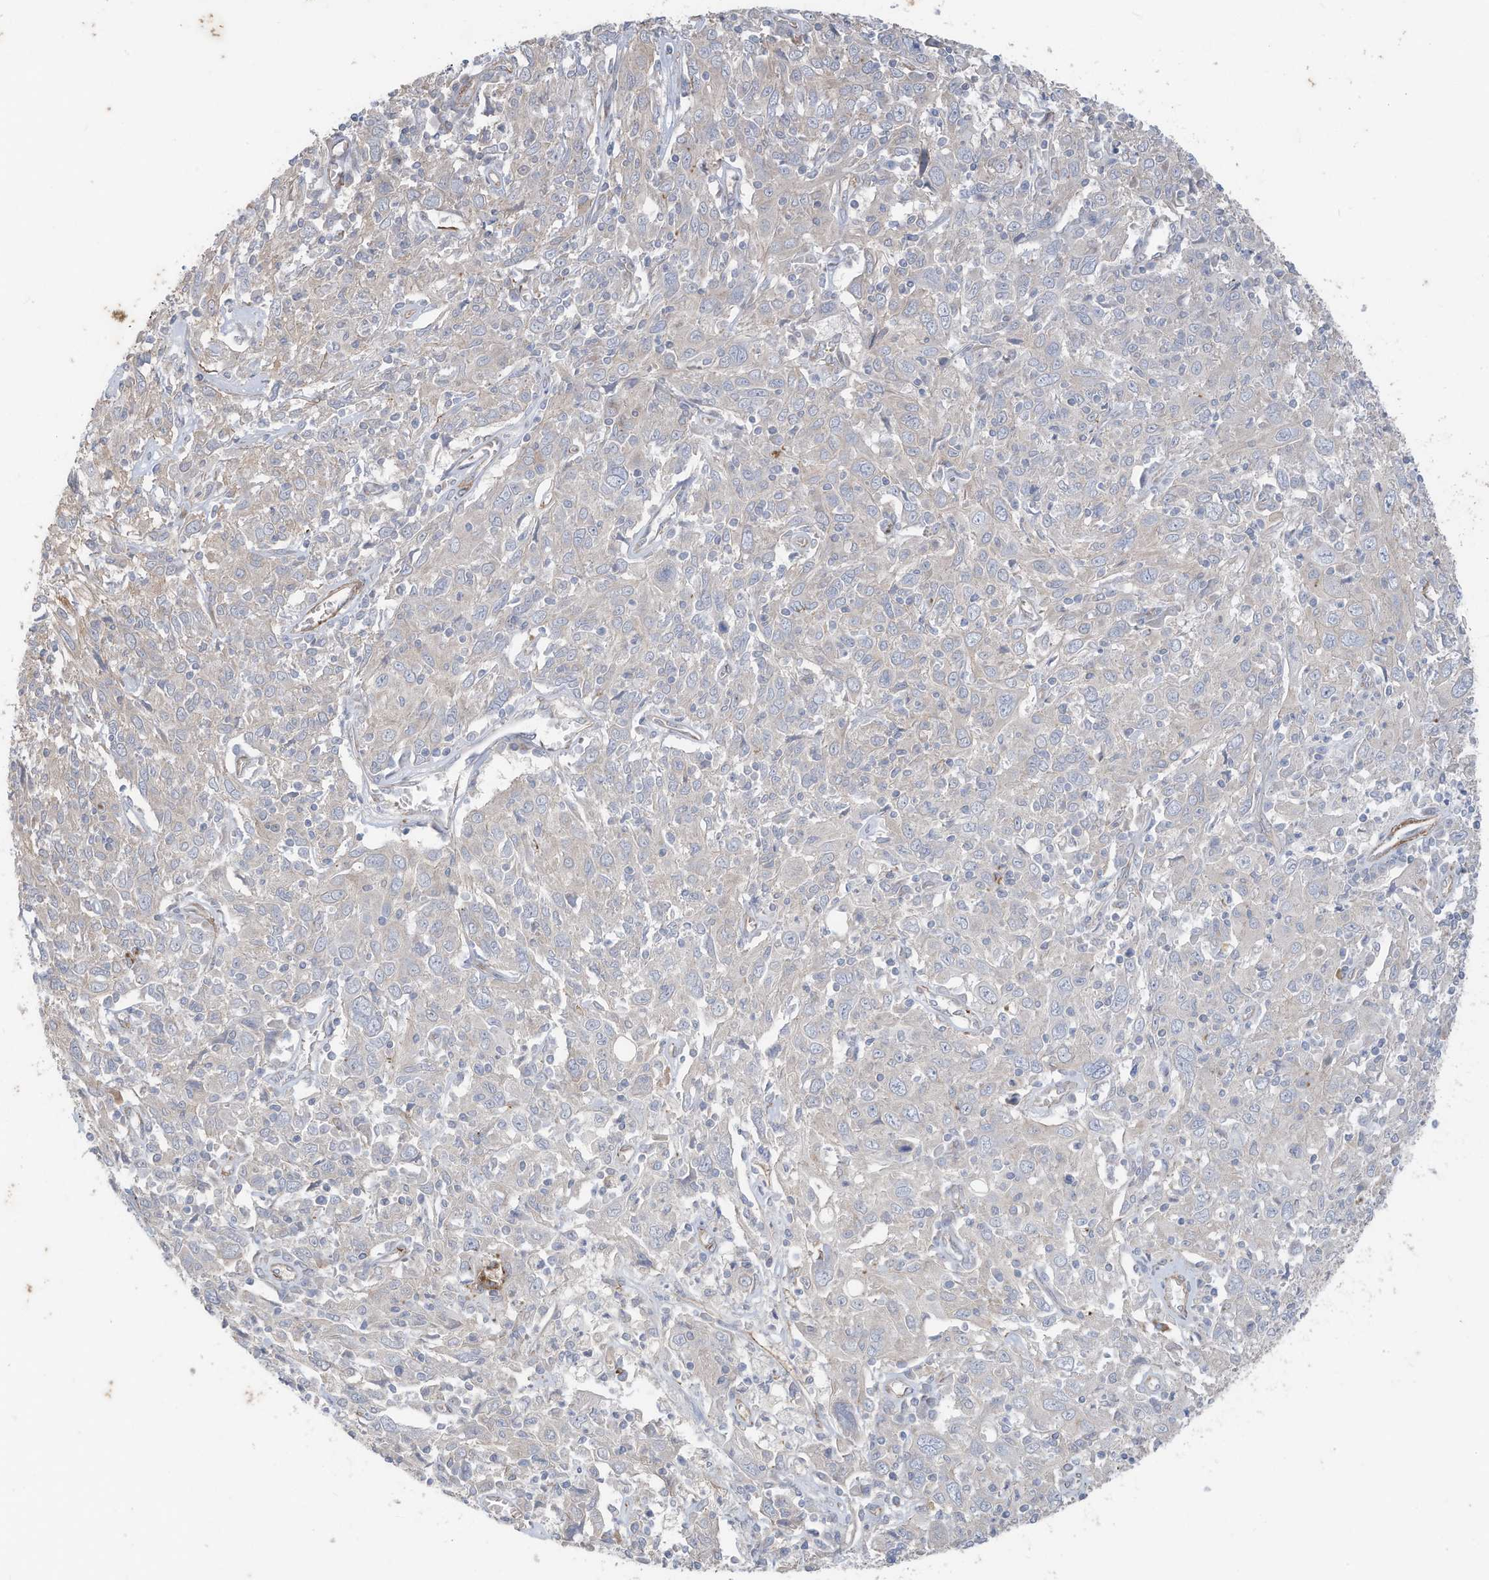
{"staining": {"intensity": "negative", "quantity": "none", "location": "none"}, "tissue": "cervical cancer", "cell_type": "Tumor cells", "image_type": "cancer", "snomed": [{"axis": "morphology", "description": "Squamous cell carcinoma, NOS"}, {"axis": "topography", "description": "Cervix"}], "caption": "Immunohistochemistry (IHC) micrograph of squamous cell carcinoma (cervical) stained for a protein (brown), which exhibits no expression in tumor cells.", "gene": "SLC17A7", "patient": {"sex": "female", "age": 46}}